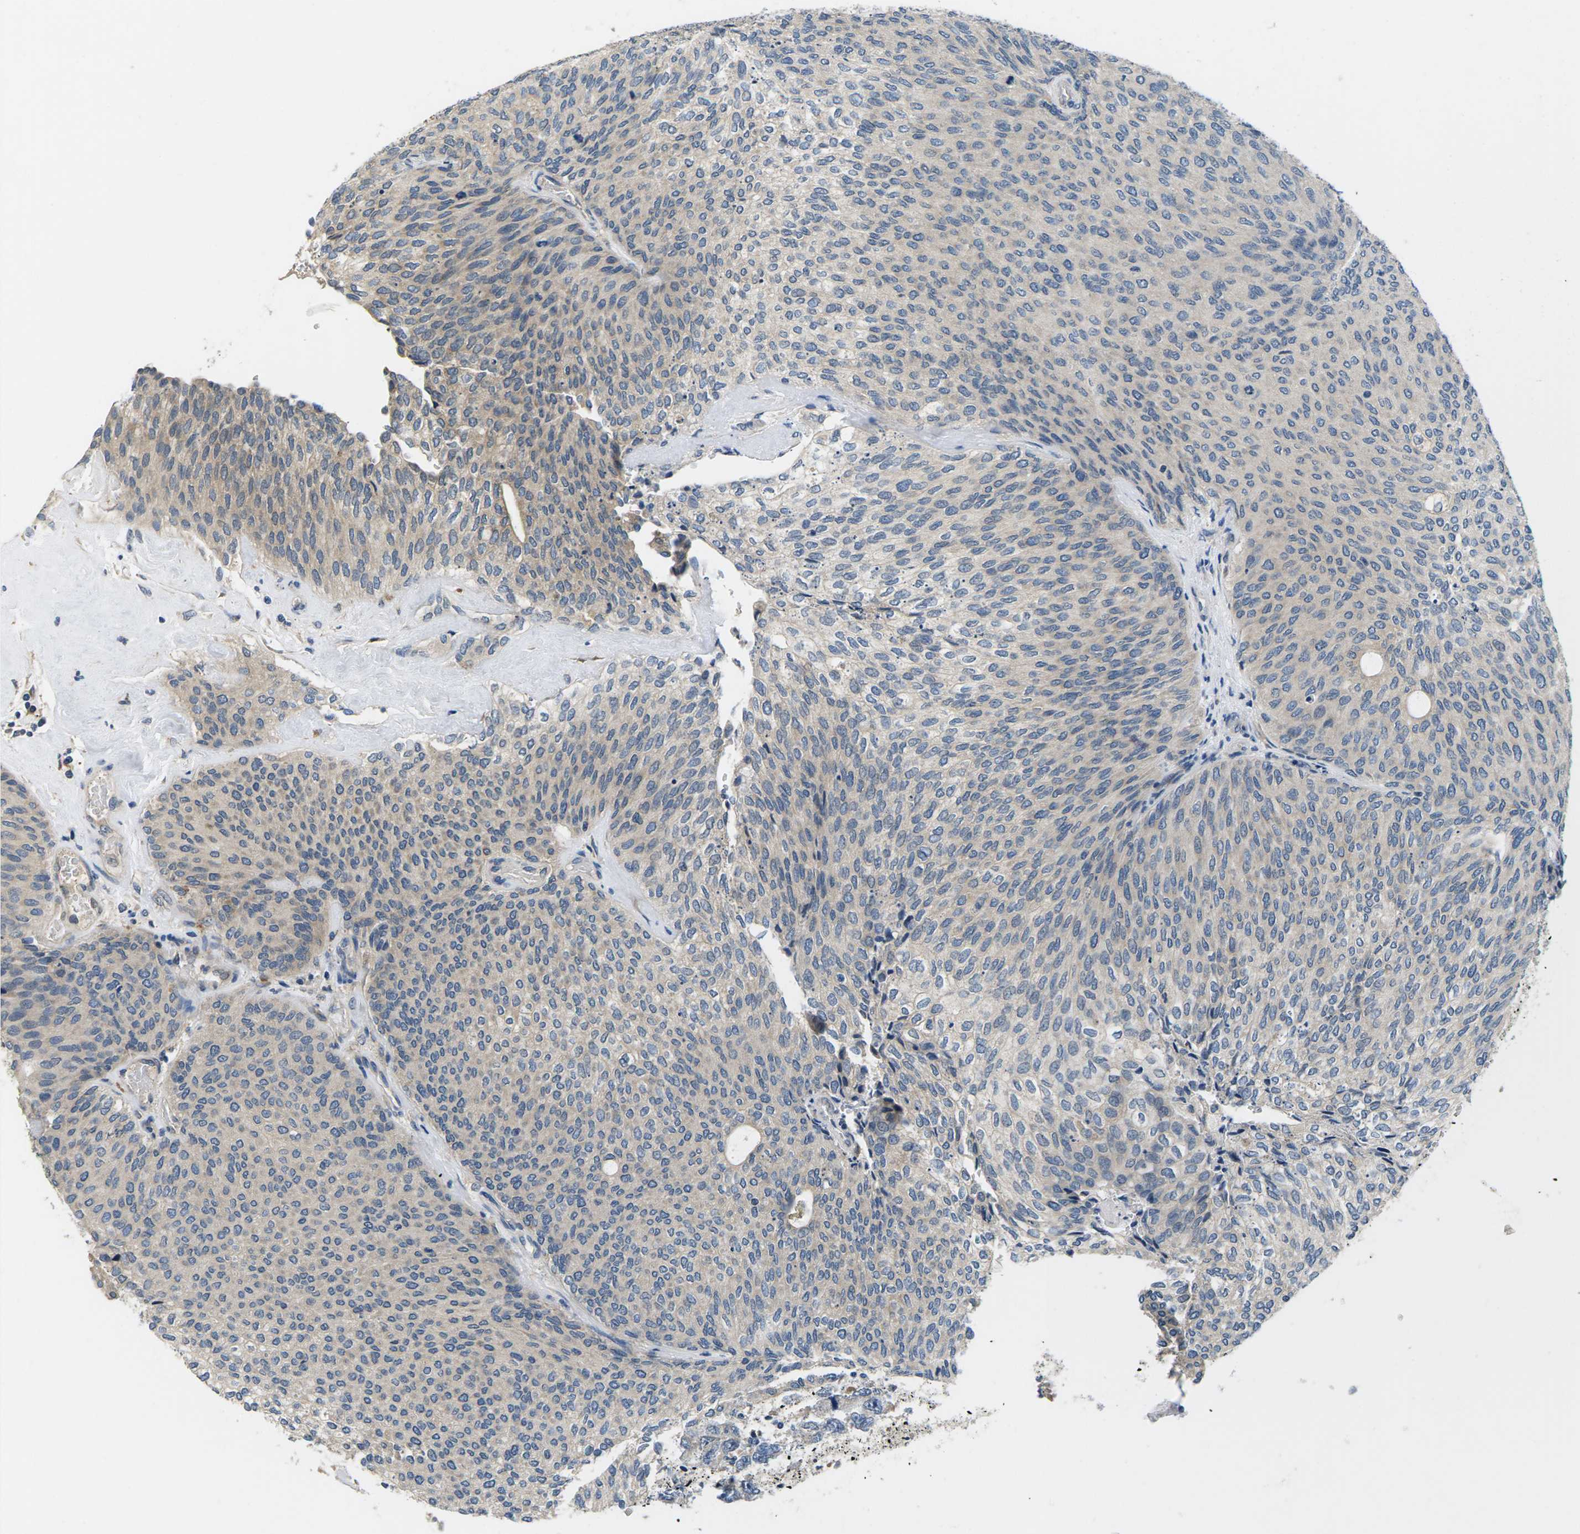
{"staining": {"intensity": "negative", "quantity": "none", "location": "none"}, "tissue": "urothelial cancer", "cell_type": "Tumor cells", "image_type": "cancer", "snomed": [{"axis": "morphology", "description": "Urothelial carcinoma, Low grade"}, {"axis": "topography", "description": "Urinary bladder"}], "caption": "A high-resolution micrograph shows immunohistochemistry staining of urothelial carcinoma (low-grade), which reveals no significant positivity in tumor cells.", "gene": "ERGIC3", "patient": {"sex": "female", "age": 79}}